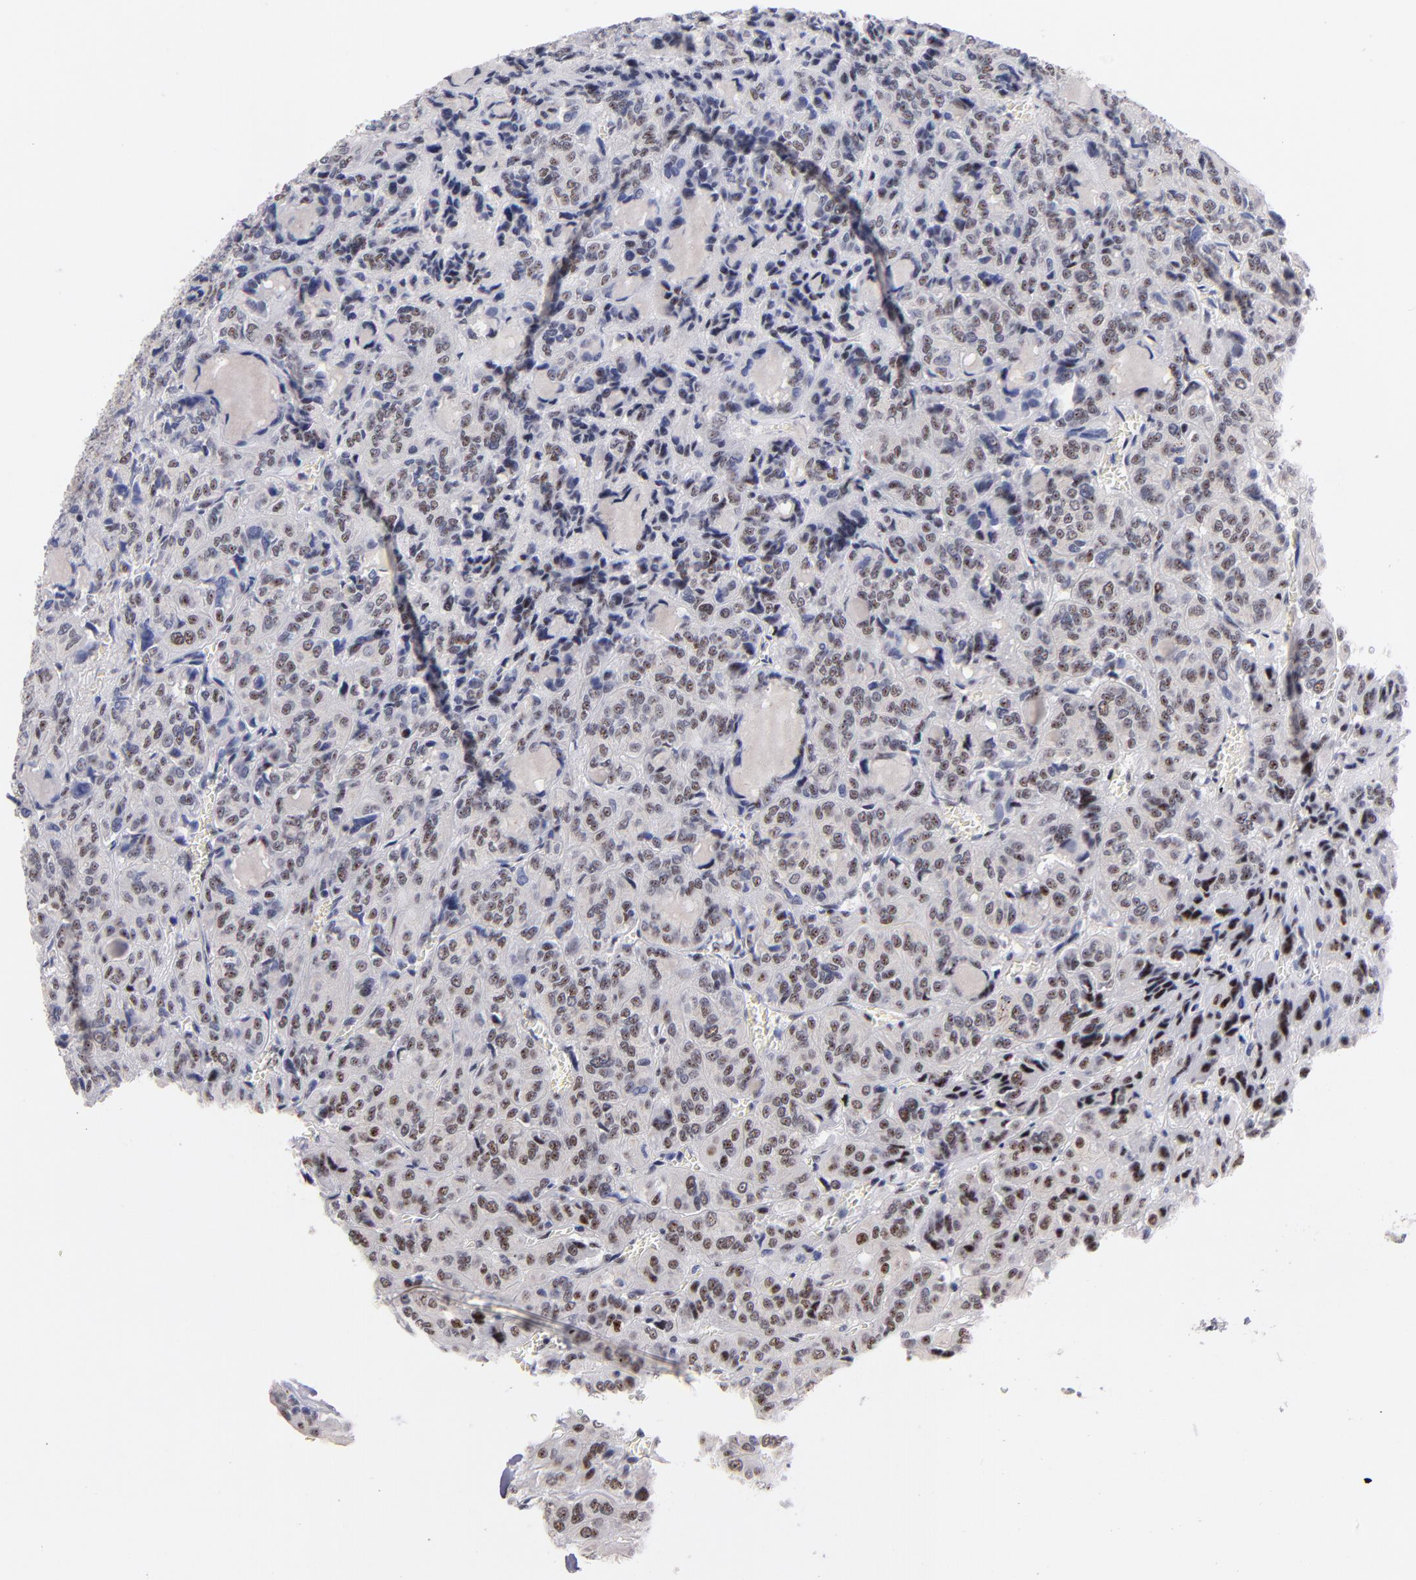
{"staining": {"intensity": "weak", "quantity": "25%-75%", "location": "nuclear"}, "tissue": "thyroid cancer", "cell_type": "Tumor cells", "image_type": "cancer", "snomed": [{"axis": "morphology", "description": "Follicular adenoma carcinoma, NOS"}, {"axis": "topography", "description": "Thyroid gland"}], "caption": "Protein analysis of thyroid cancer tissue exhibits weak nuclear staining in approximately 25%-75% of tumor cells.", "gene": "RAF1", "patient": {"sex": "female", "age": 71}}